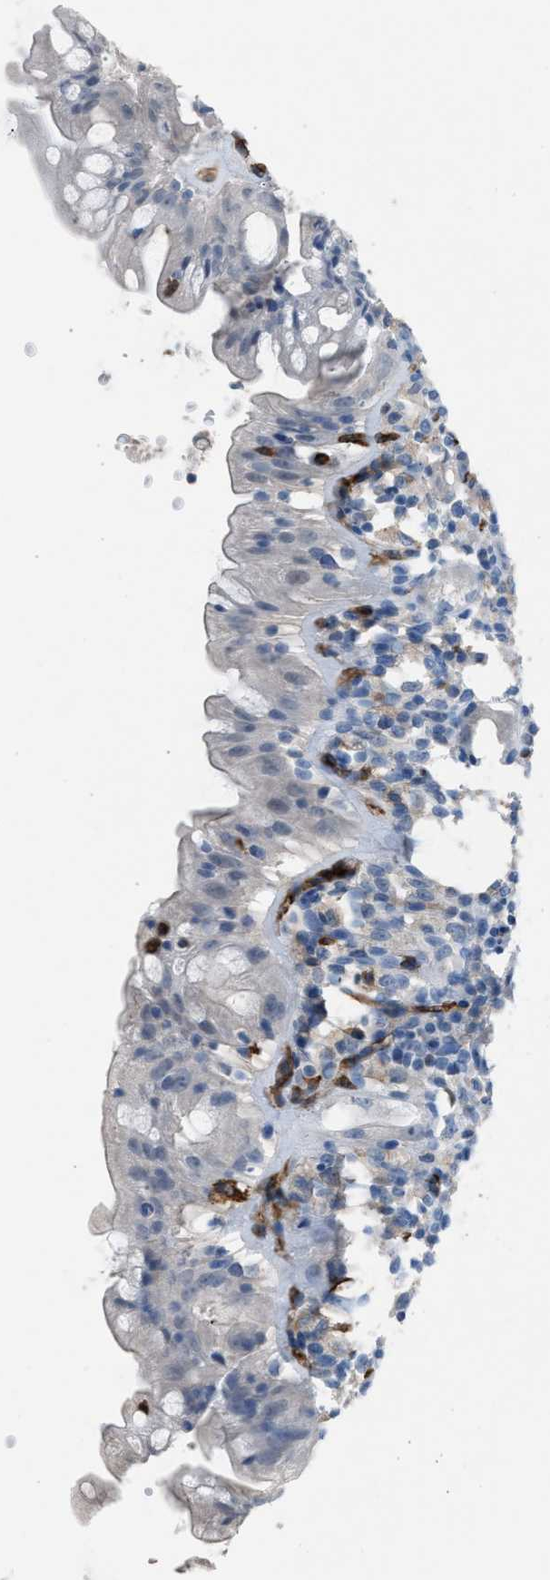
{"staining": {"intensity": "negative", "quantity": "none", "location": "none"}, "tissue": "rectum", "cell_type": "Glandular cells", "image_type": "normal", "snomed": [{"axis": "morphology", "description": "Normal tissue, NOS"}, {"axis": "topography", "description": "Rectum"}], "caption": "This micrograph is of unremarkable rectum stained with IHC to label a protein in brown with the nuclei are counter-stained blue. There is no staining in glandular cells.", "gene": "DYSF", "patient": {"sex": "male", "age": 44}}